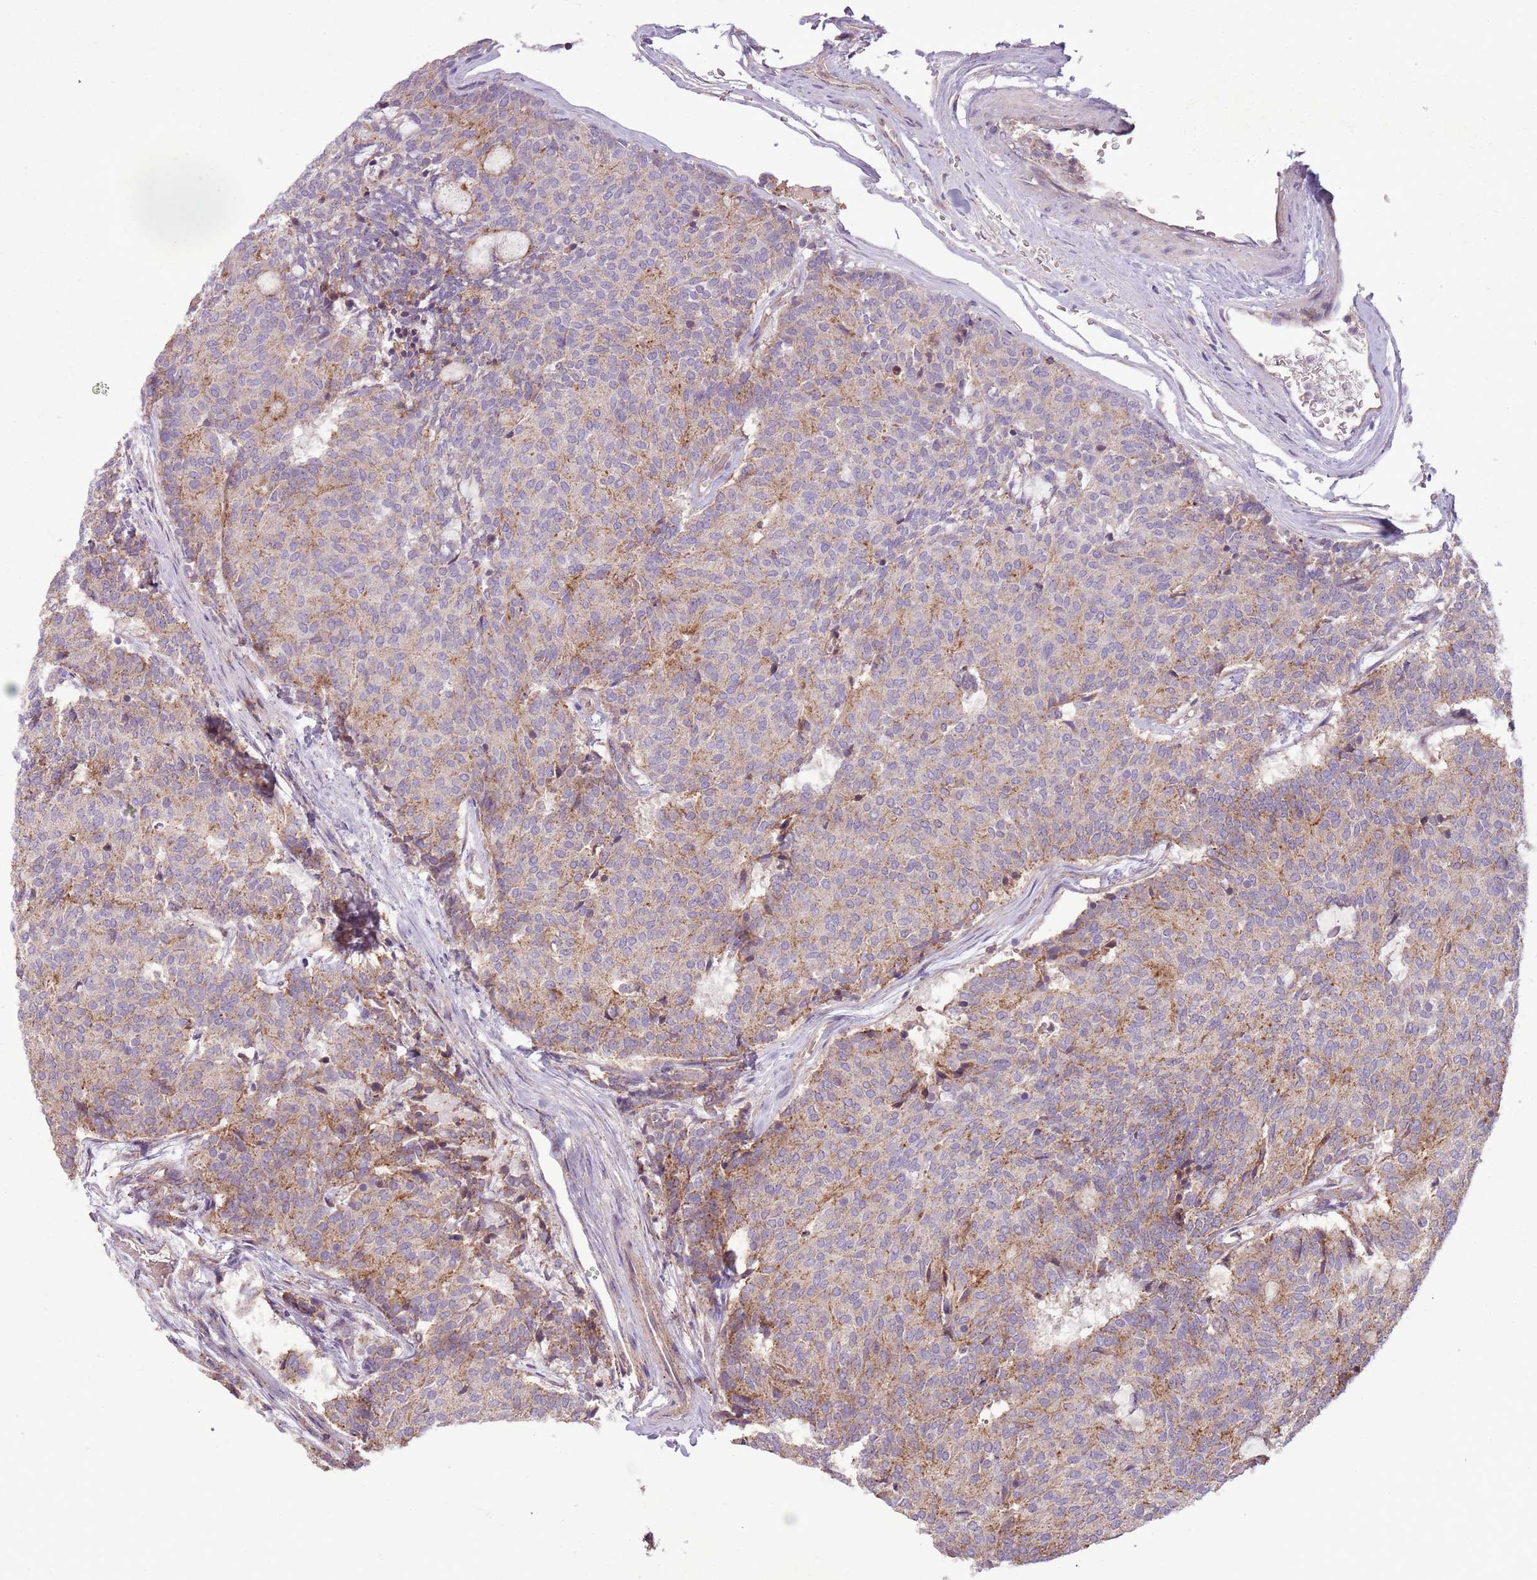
{"staining": {"intensity": "moderate", "quantity": "25%-75%", "location": "cytoplasmic/membranous"}, "tissue": "carcinoid", "cell_type": "Tumor cells", "image_type": "cancer", "snomed": [{"axis": "morphology", "description": "Carcinoid, malignant, NOS"}, {"axis": "topography", "description": "Pancreas"}], "caption": "About 25%-75% of tumor cells in human carcinoid show moderate cytoplasmic/membranous protein staining as visualized by brown immunohistochemical staining.", "gene": "ANKRD24", "patient": {"sex": "female", "age": 54}}